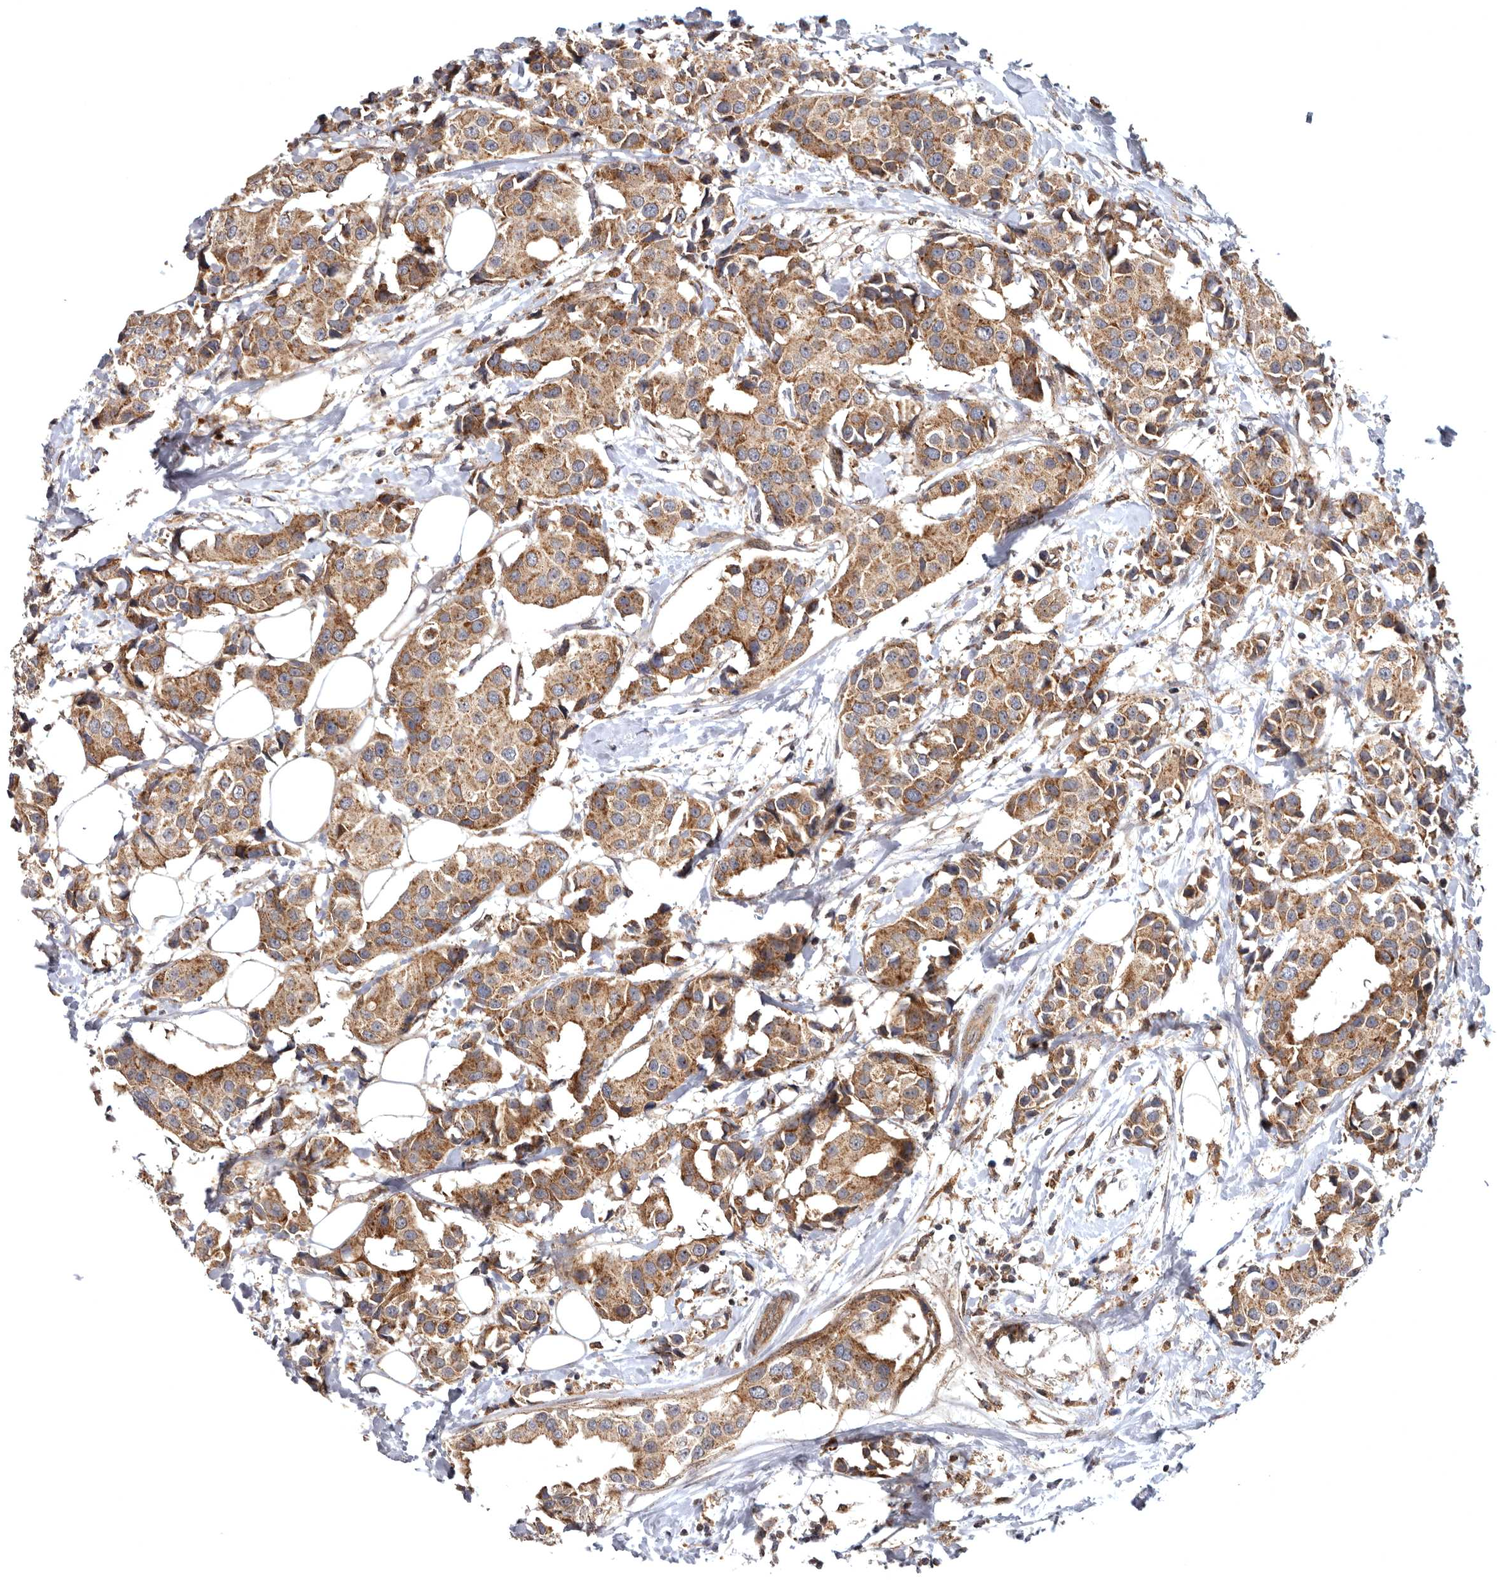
{"staining": {"intensity": "moderate", "quantity": ">75%", "location": "cytoplasmic/membranous"}, "tissue": "breast cancer", "cell_type": "Tumor cells", "image_type": "cancer", "snomed": [{"axis": "morphology", "description": "Normal tissue, NOS"}, {"axis": "morphology", "description": "Duct carcinoma"}, {"axis": "topography", "description": "Breast"}], "caption": "This histopathology image demonstrates immunohistochemistry staining of breast intraductal carcinoma, with medium moderate cytoplasmic/membranous expression in about >75% of tumor cells.", "gene": "FGFR4", "patient": {"sex": "female", "age": 39}}